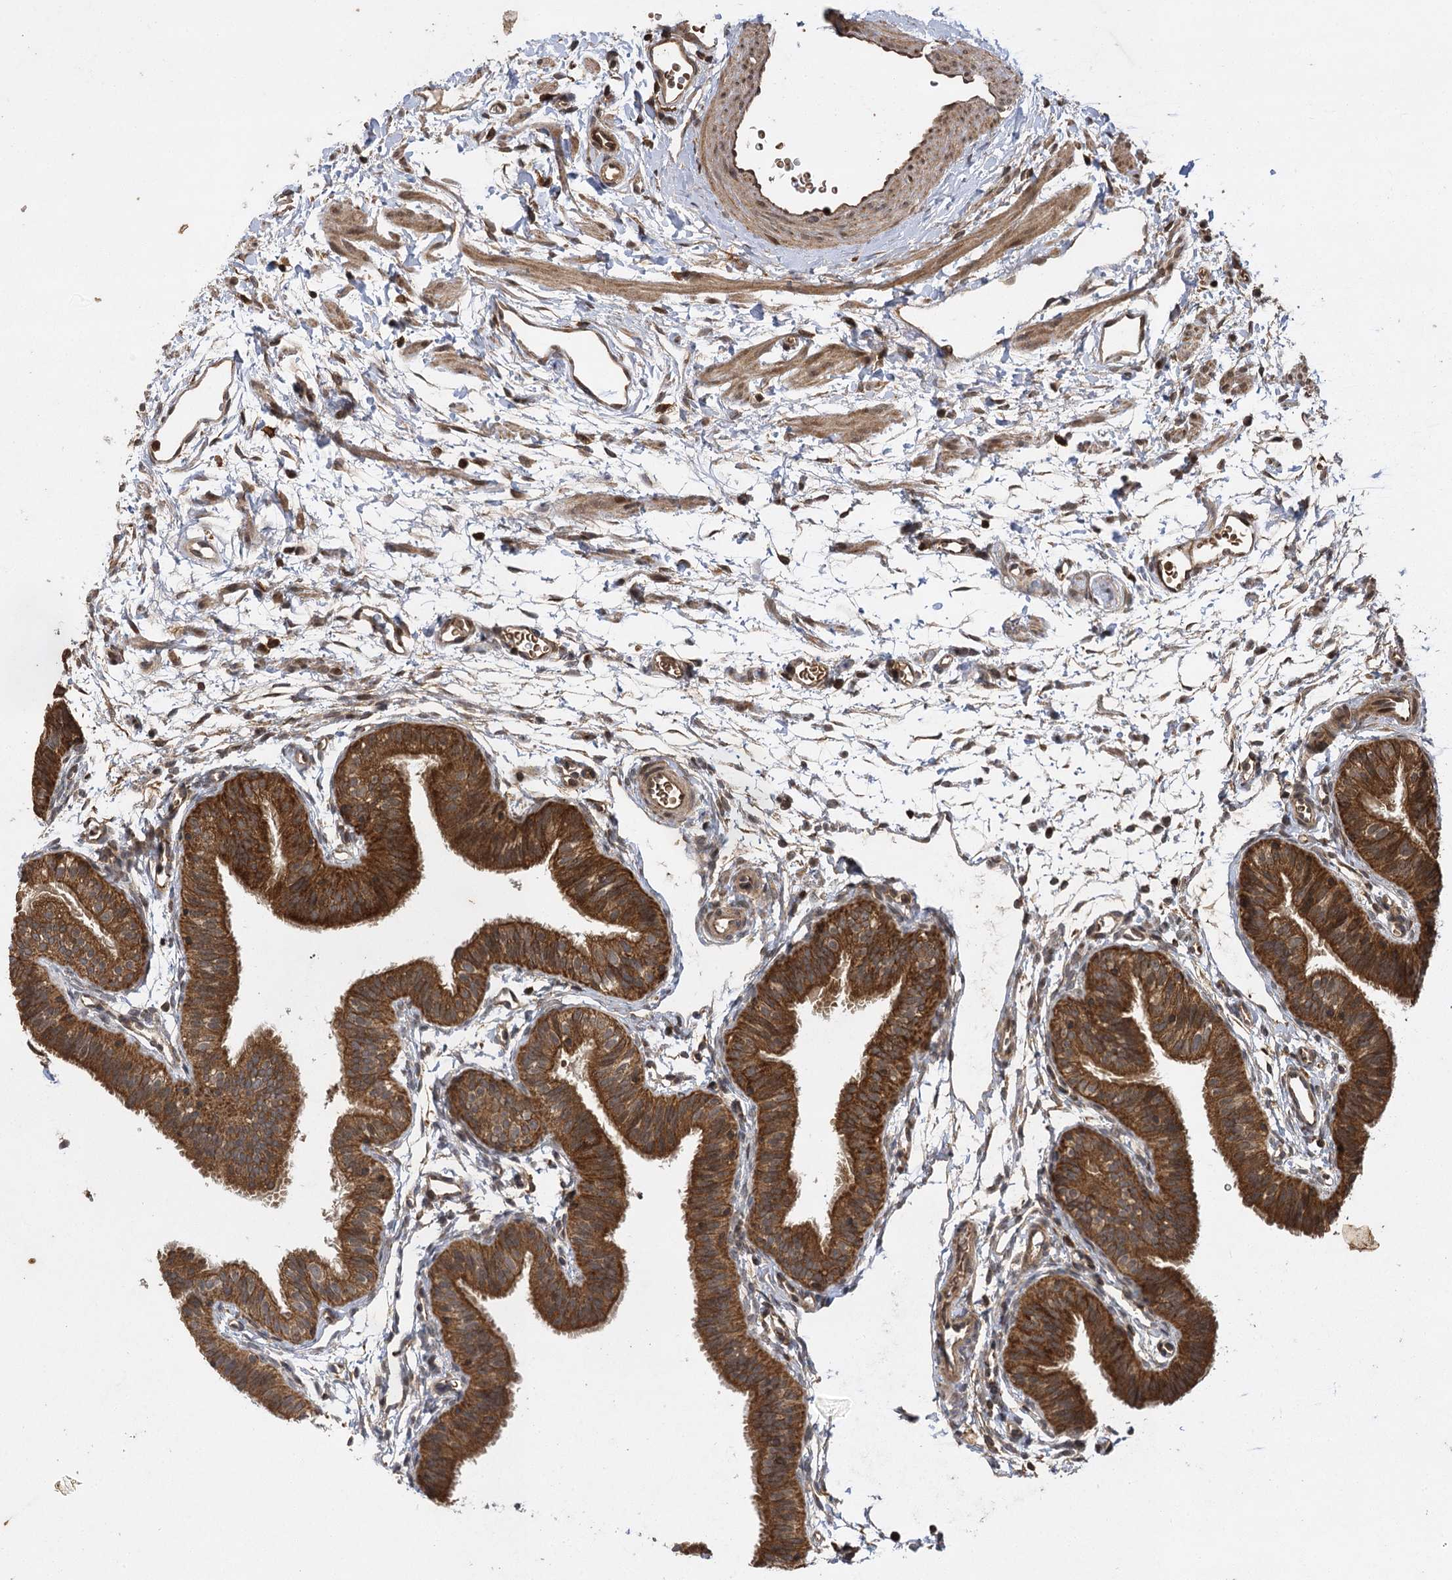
{"staining": {"intensity": "strong", "quantity": ">75%", "location": "cytoplasmic/membranous"}, "tissue": "fallopian tube", "cell_type": "Glandular cells", "image_type": "normal", "snomed": [{"axis": "morphology", "description": "Normal tissue, NOS"}, {"axis": "topography", "description": "Fallopian tube"}], "caption": "Glandular cells demonstrate high levels of strong cytoplasmic/membranous positivity in about >75% of cells in normal human fallopian tube. (Stains: DAB in brown, nuclei in blue, Microscopy: brightfield microscopy at high magnification).", "gene": "IL11RA", "patient": {"sex": "female", "age": 35}}